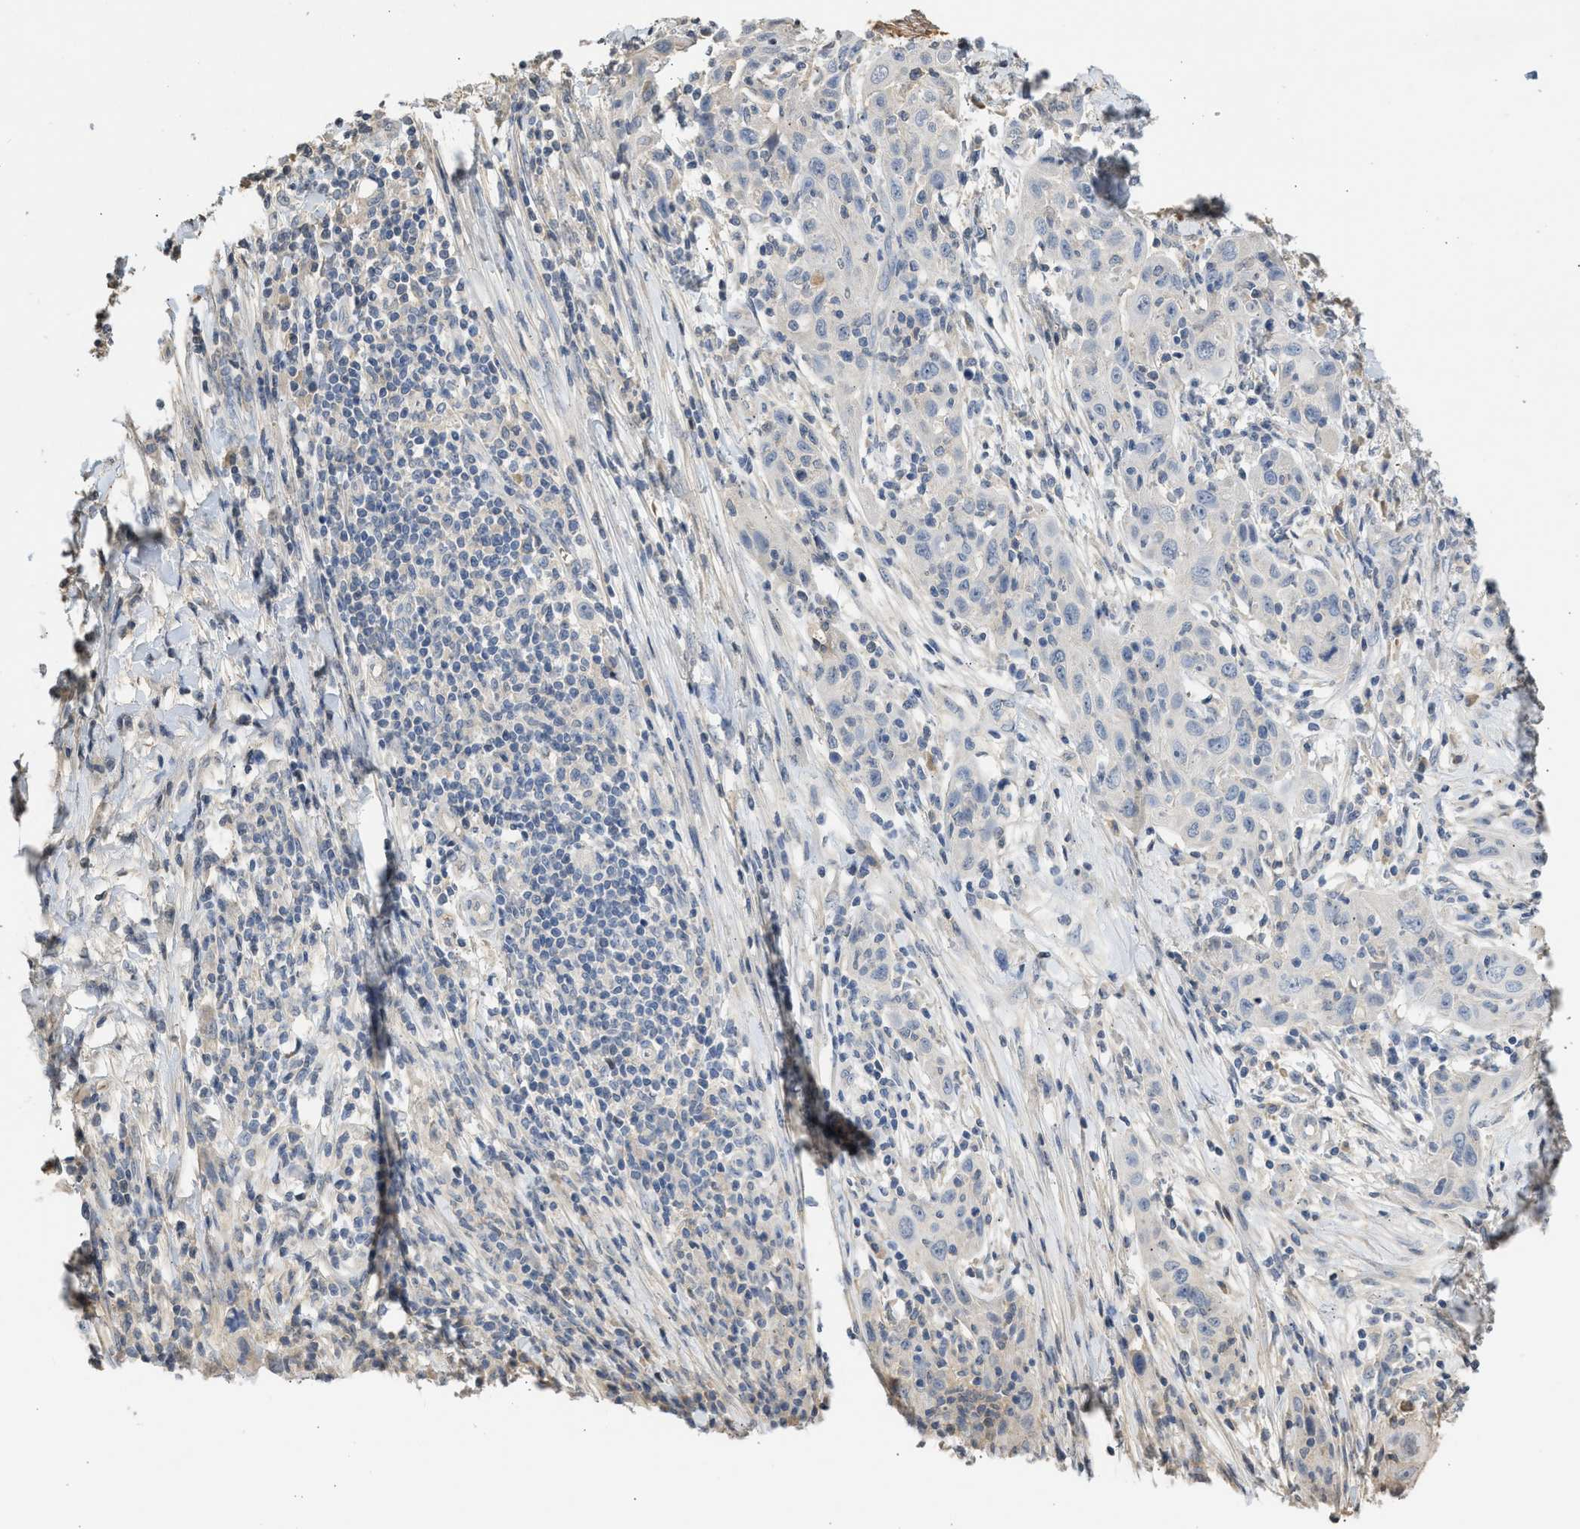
{"staining": {"intensity": "negative", "quantity": "none", "location": "none"}, "tissue": "skin cancer", "cell_type": "Tumor cells", "image_type": "cancer", "snomed": [{"axis": "morphology", "description": "Squamous cell carcinoma, NOS"}, {"axis": "topography", "description": "Skin"}], "caption": "Skin cancer was stained to show a protein in brown. There is no significant positivity in tumor cells.", "gene": "SULT2A1", "patient": {"sex": "female", "age": 88}}